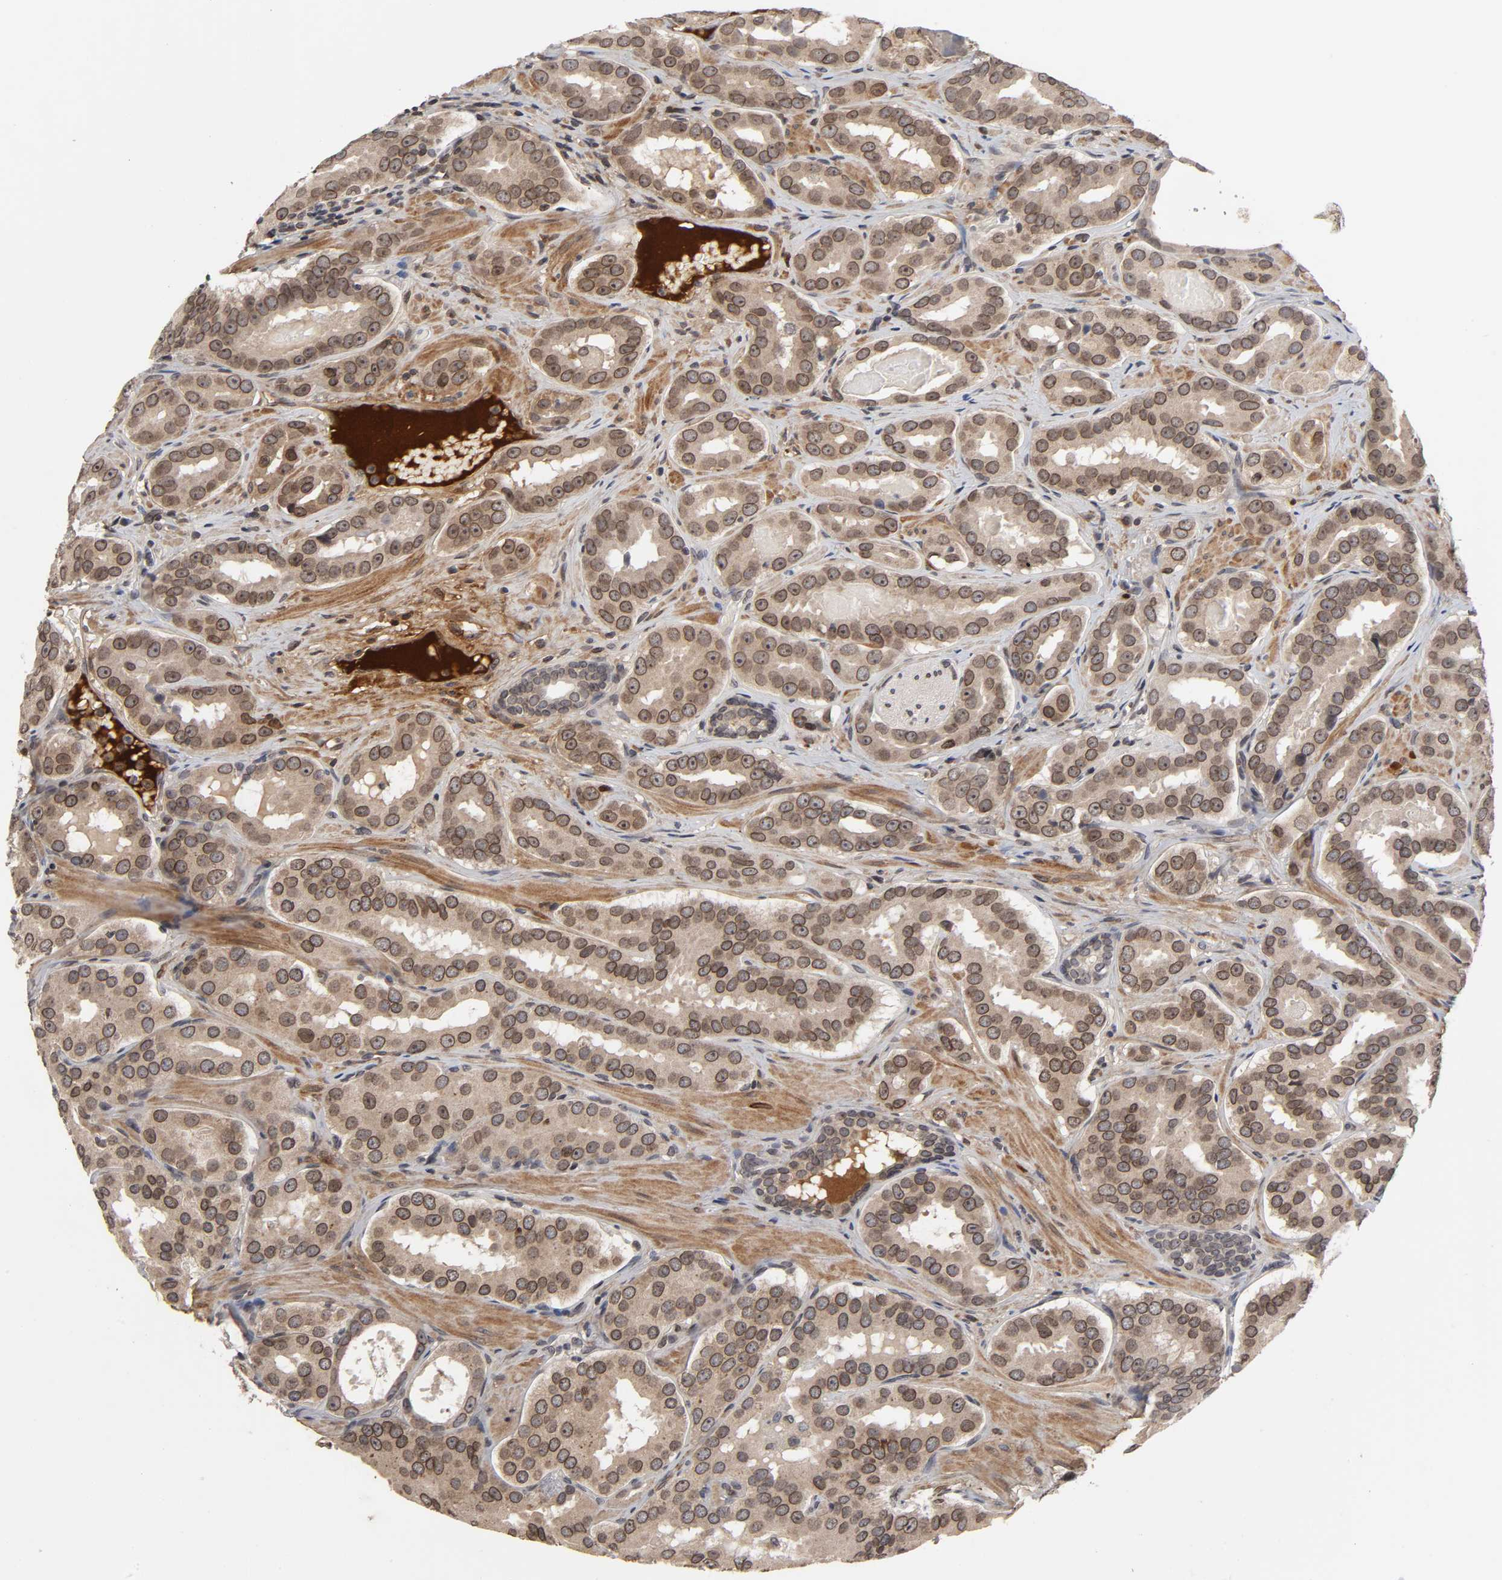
{"staining": {"intensity": "strong", "quantity": ">75%", "location": "cytoplasmic/membranous,nuclear"}, "tissue": "prostate cancer", "cell_type": "Tumor cells", "image_type": "cancer", "snomed": [{"axis": "morphology", "description": "Adenocarcinoma, Low grade"}, {"axis": "topography", "description": "Prostate"}], "caption": "Human low-grade adenocarcinoma (prostate) stained with a protein marker demonstrates strong staining in tumor cells.", "gene": "CPN2", "patient": {"sex": "male", "age": 59}}